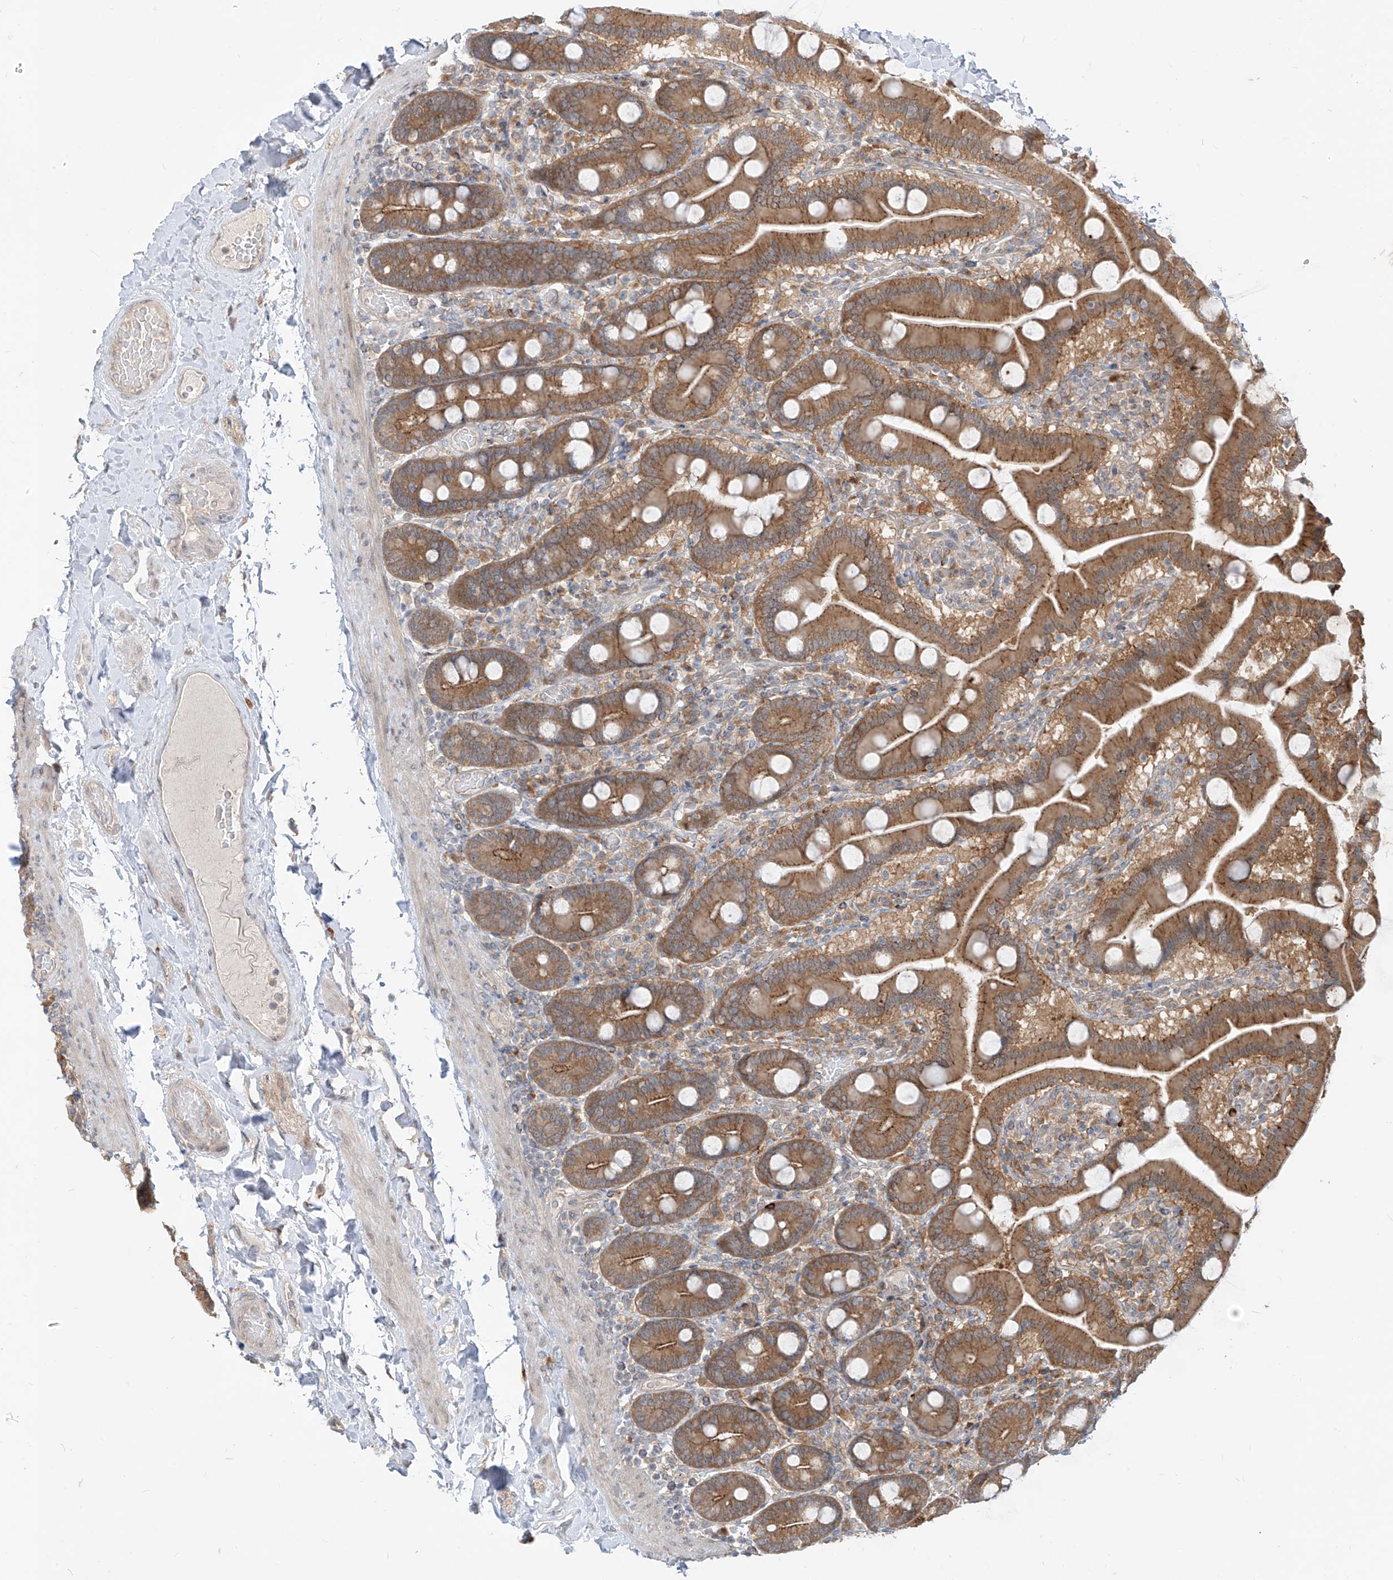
{"staining": {"intensity": "moderate", "quantity": ">75%", "location": "cytoplasmic/membranous"}, "tissue": "duodenum", "cell_type": "Glandular cells", "image_type": "normal", "snomed": [{"axis": "morphology", "description": "Normal tissue, NOS"}, {"axis": "topography", "description": "Duodenum"}], "caption": "This is an image of IHC staining of unremarkable duodenum, which shows moderate staining in the cytoplasmic/membranous of glandular cells.", "gene": "MTUS2", "patient": {"sex": "male", "age": 55}}